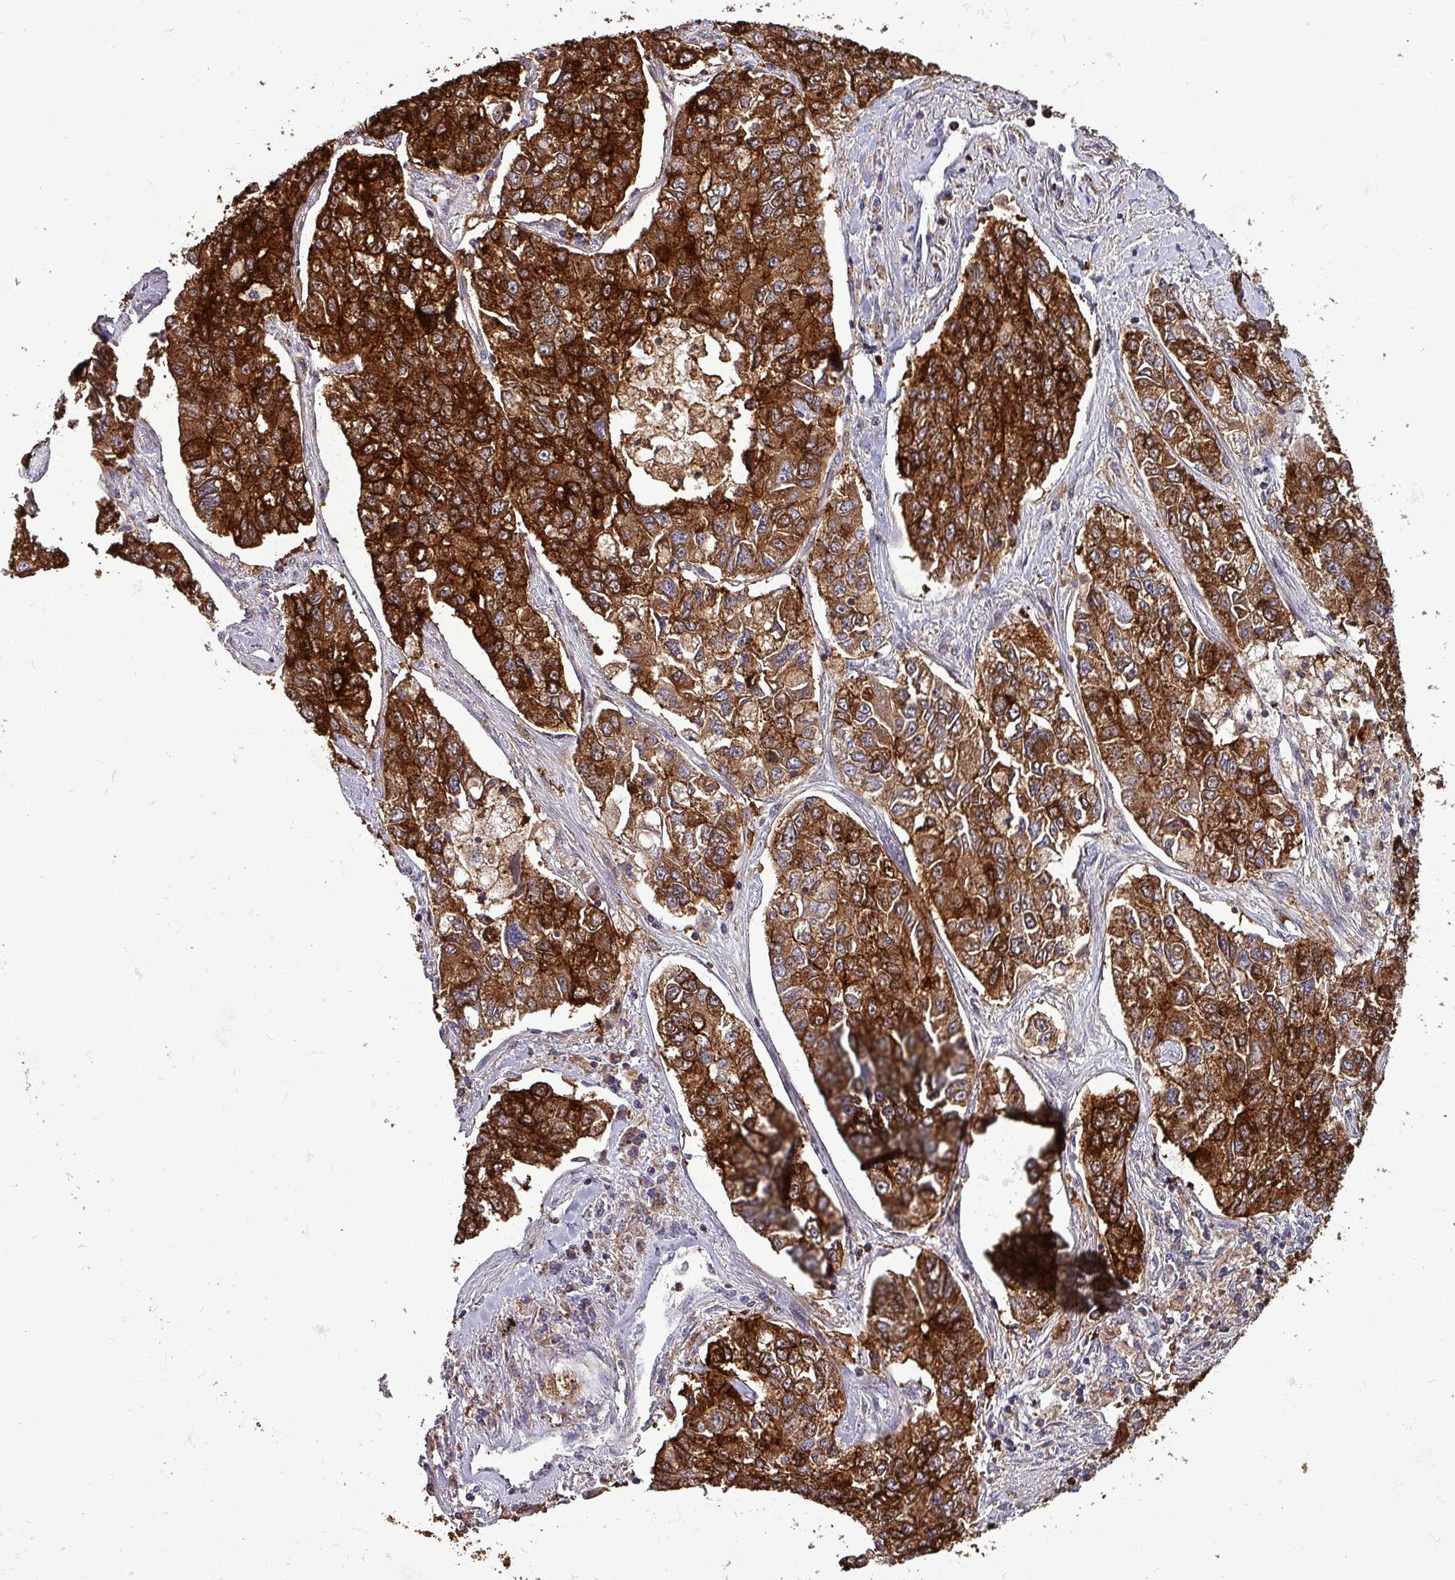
{"staining": {"intensity": "strong", "quantity": ">75%", "location": "cytoplasmic/membranous"}, "tissue": "lung cancer", "cell_type": "Tumor cells", "image_type": "cancer", "snomed": [{"axis": "morphology", "description": "Adenocarcinoma, NOS"}, {"axis": "topography", "description": "Lung"}], "caption": "Immunohistochemistry of lung adenocarcinoma displays high levels of strong cytoplasmic/membranous staining in about >75% of tumor cells.", "gene": "SCIN", "patient": {"sex": "male", "age": 49}}